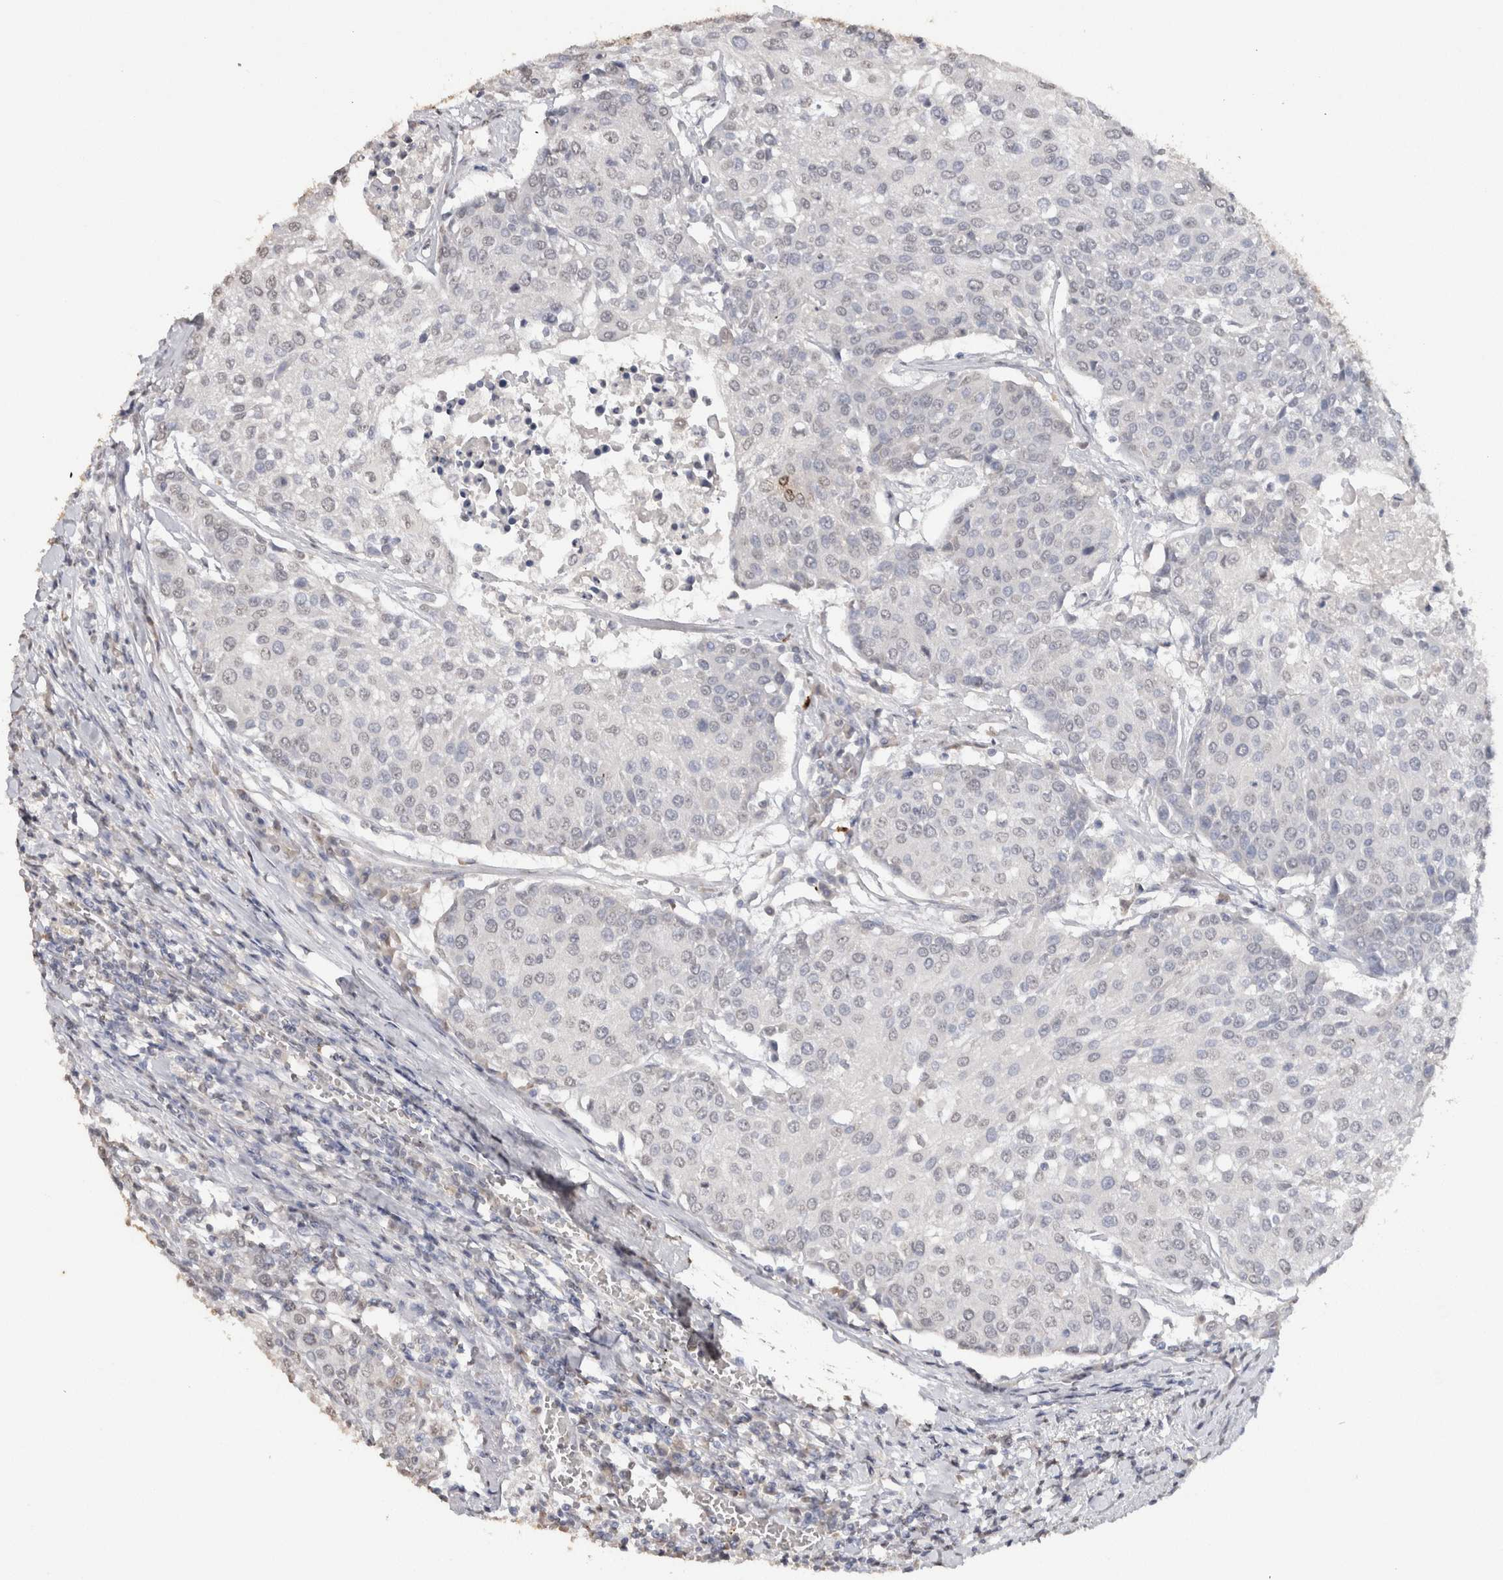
{"staining": {"intensity": "negative", "quantity": "none", "location": "none"}, "tissue": "urothelial cancer", "cell_type": "Tumor cells", "image_type": "cancer", "snomed": [{"axis": "morphology", "description": "Urothelial carcinoma, High grade"}, {"axis": "topography", "description": "Urinary bladder"}], "caption": "Human urothelial cancer stained for a protein using immunohistochemistry shows no positivity in tumor cells.", "gene": "LGALS2", "patient": {"sex": "female", "age": 85}}